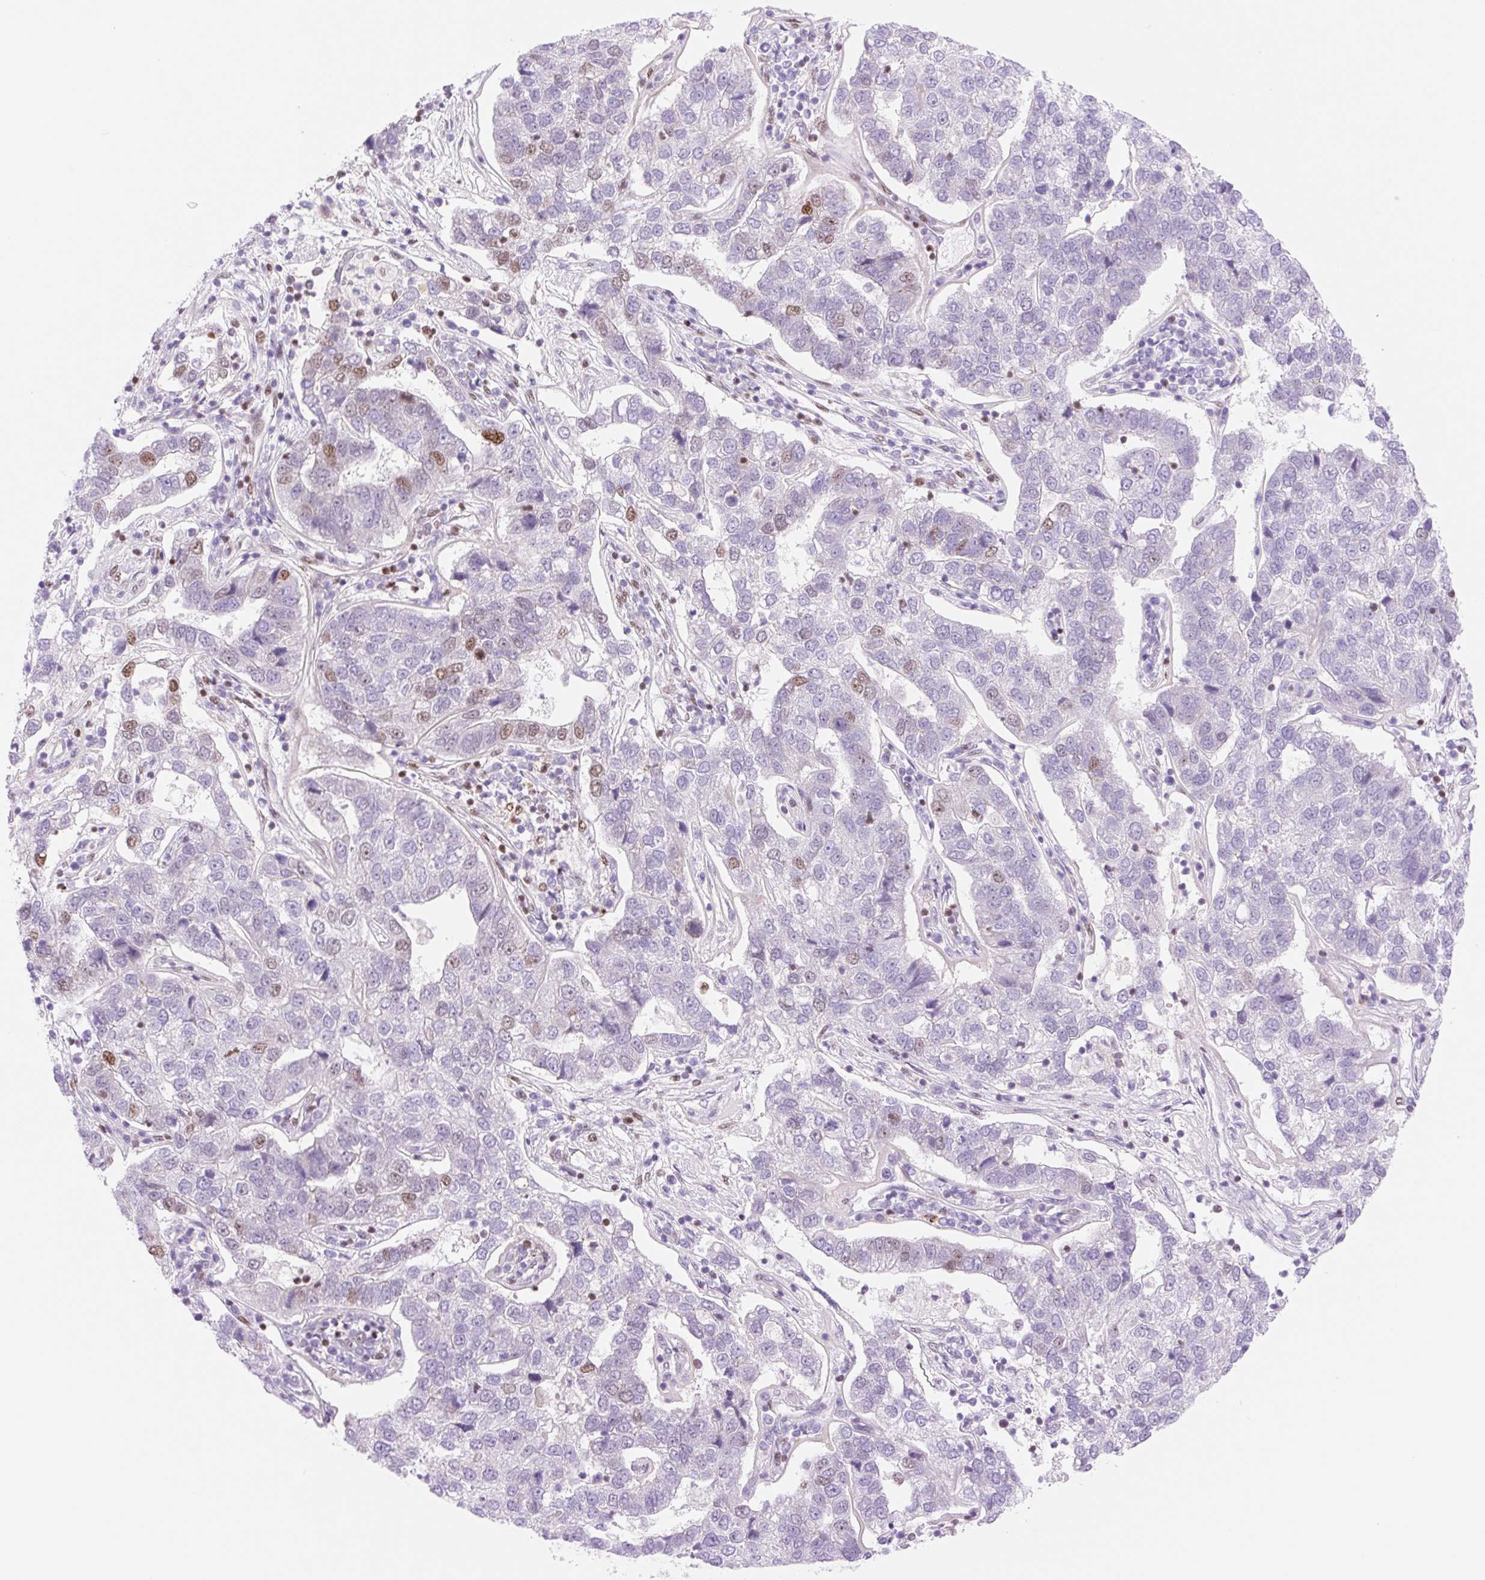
{"staining": {"intensity": "moderate", "quantity": "<25%", "location": "nuclear"}, "tissue": "pancreatic cancer", "cell_type": "Tumor cells", "image_type": "cancer", "snomed": [{"axis": "morphology", "description": "Adenocarcinoma, NOS"}, {"axis": "topography", "description": "Pancreas"}], "caption": "Immunohistochemical staining of human pancreatic cancer demonstrates moderate nuclear protein positivity in approximately <25% of tumor cells.", "gene": "PRDM11", "patient": {"sex": "female", "age": 61}}